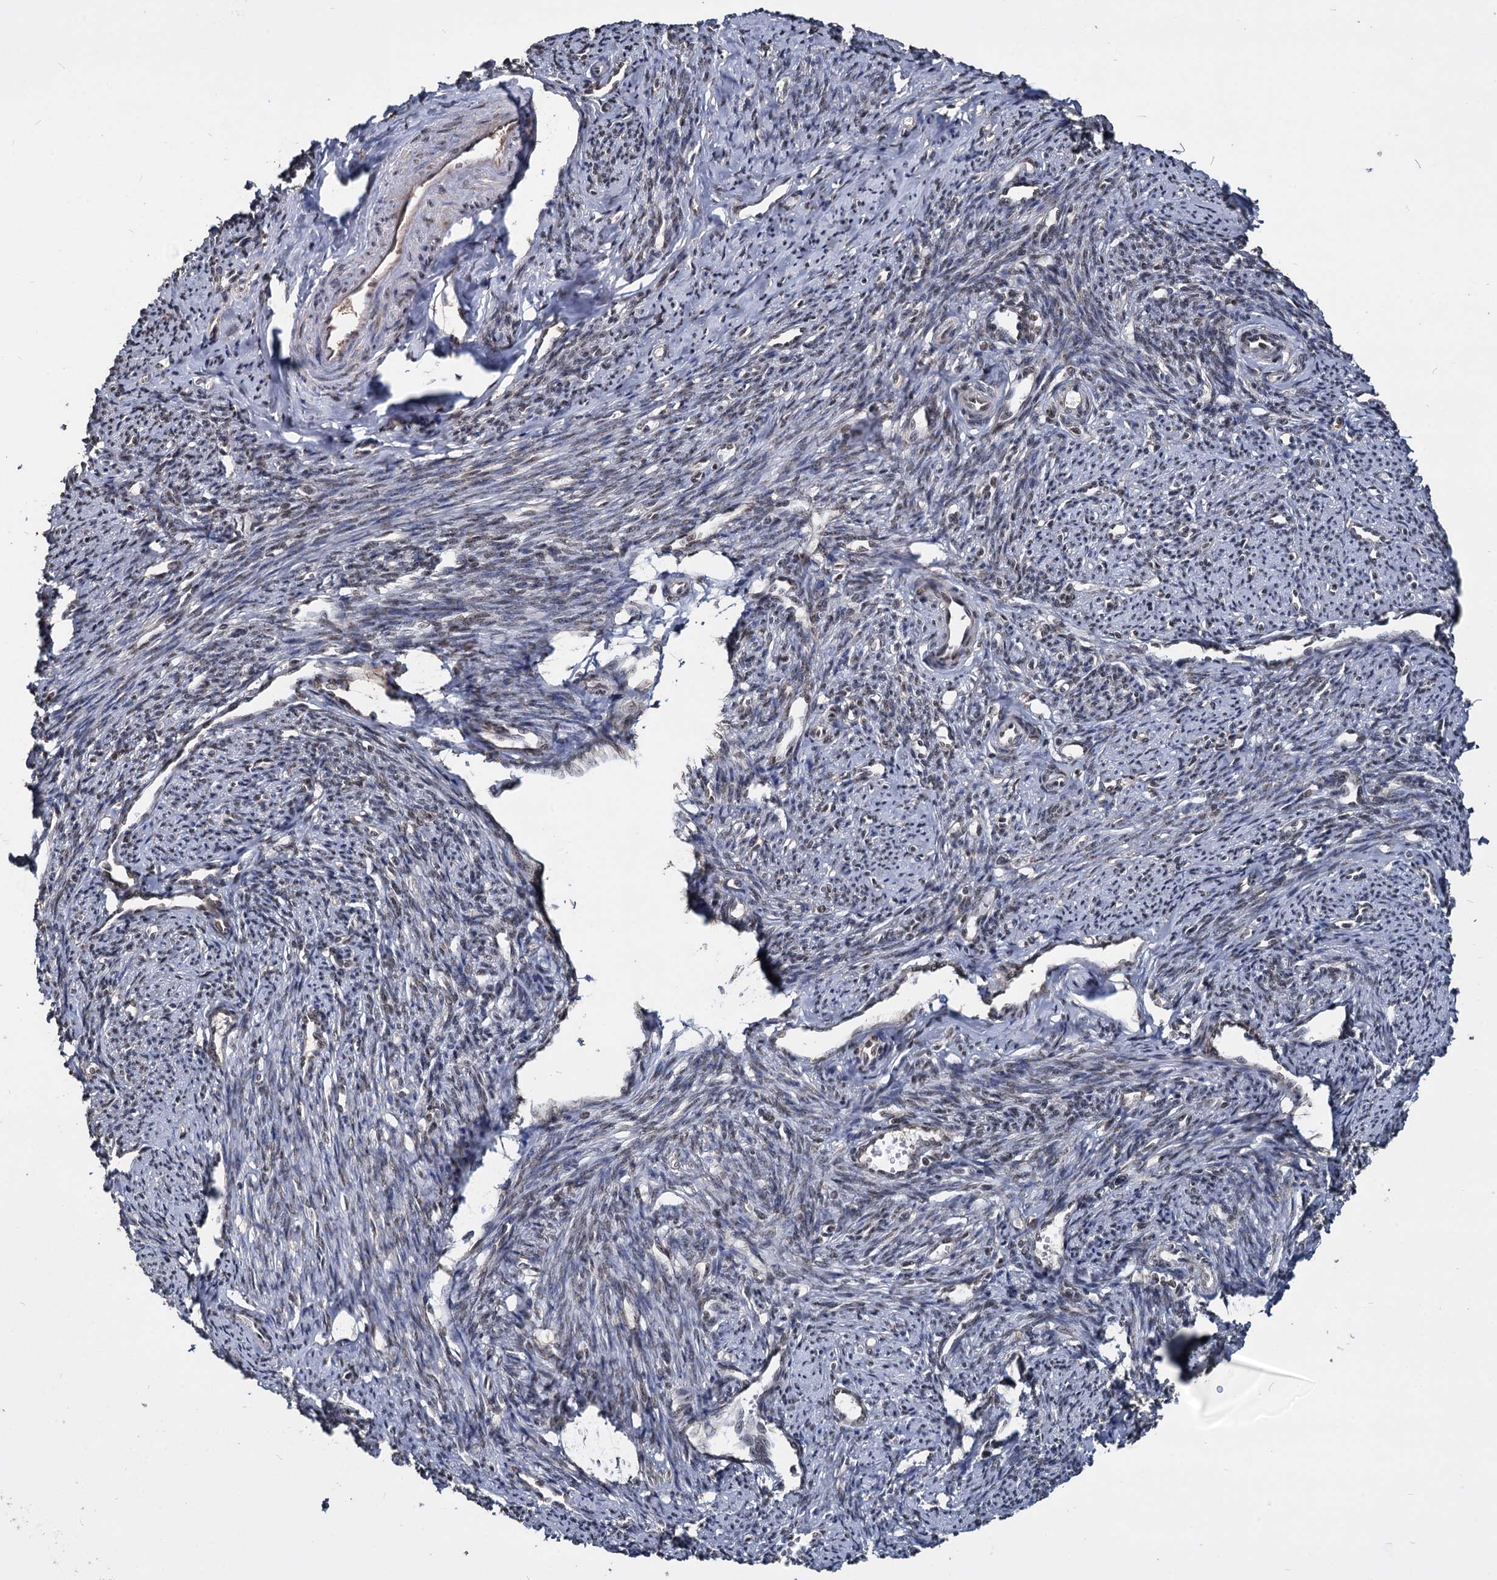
{"staining": {"intensity": "moderate", "quantity": "25%-75%", "location": "cytoplasmic/membranous,nuclear"}, "tissue": "smooth muscle", "cell_type": "Smooth muscle cells", "image_type": "normal", "snomed": [{"axis": "morphology", "description": "Normal tissue, NOS"}, {"axis": "topography", "description": "Smooth muscle"}, {"axis": "topography", "description": "Uterus"}], "caption": "Immunohistochemistry of benign human smooth muscle displays medium levels of moderate cytoplasmic/membranous,nuclear positivity in approximately 25%-75% of smooth muscle cells. The protein is stained brown, and the nuclei are stained in blue (DAB IHC with brightfield microscopy, high magnification).", "gene": "FAM216B", "patient": {"sex": "female", "age": 59}}